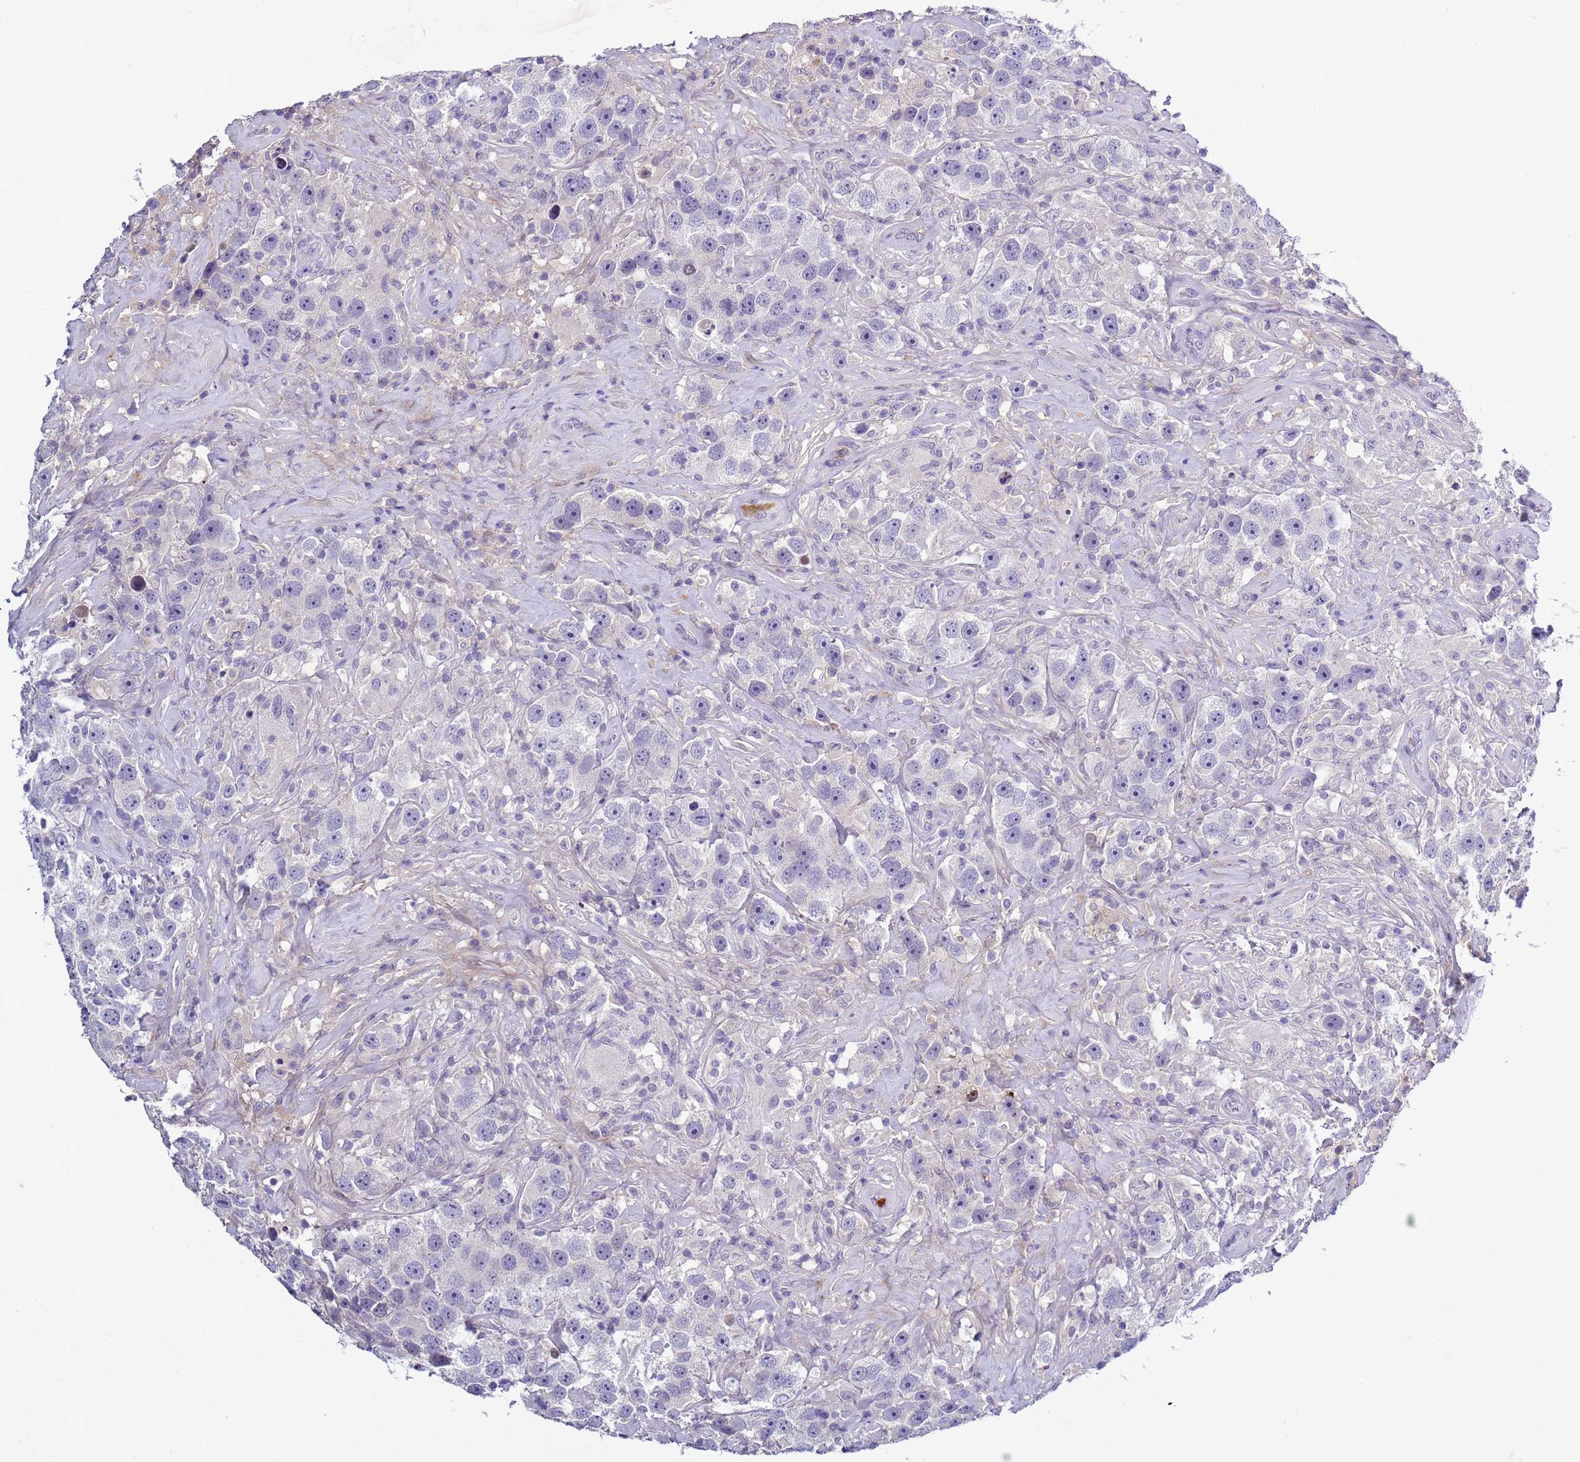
{"staining": {"intensity": "negative", "quantity": "none", "location": "none"}, "tissue": "testis cancer", "cell_type": "Tumor cells", "image_type": "cancer", "snomed": [{"axis": "morphology", "description": "Seminoma, NOS"}, {"axis": "topography", "description": "Testis"}], "caption": "Immunohistochemistry of human testis cancer (seminoma) demonstrates no positivity in tumor cells.", "gene": "TRIM51", "patient": {"sex": "male", "age": 49}}